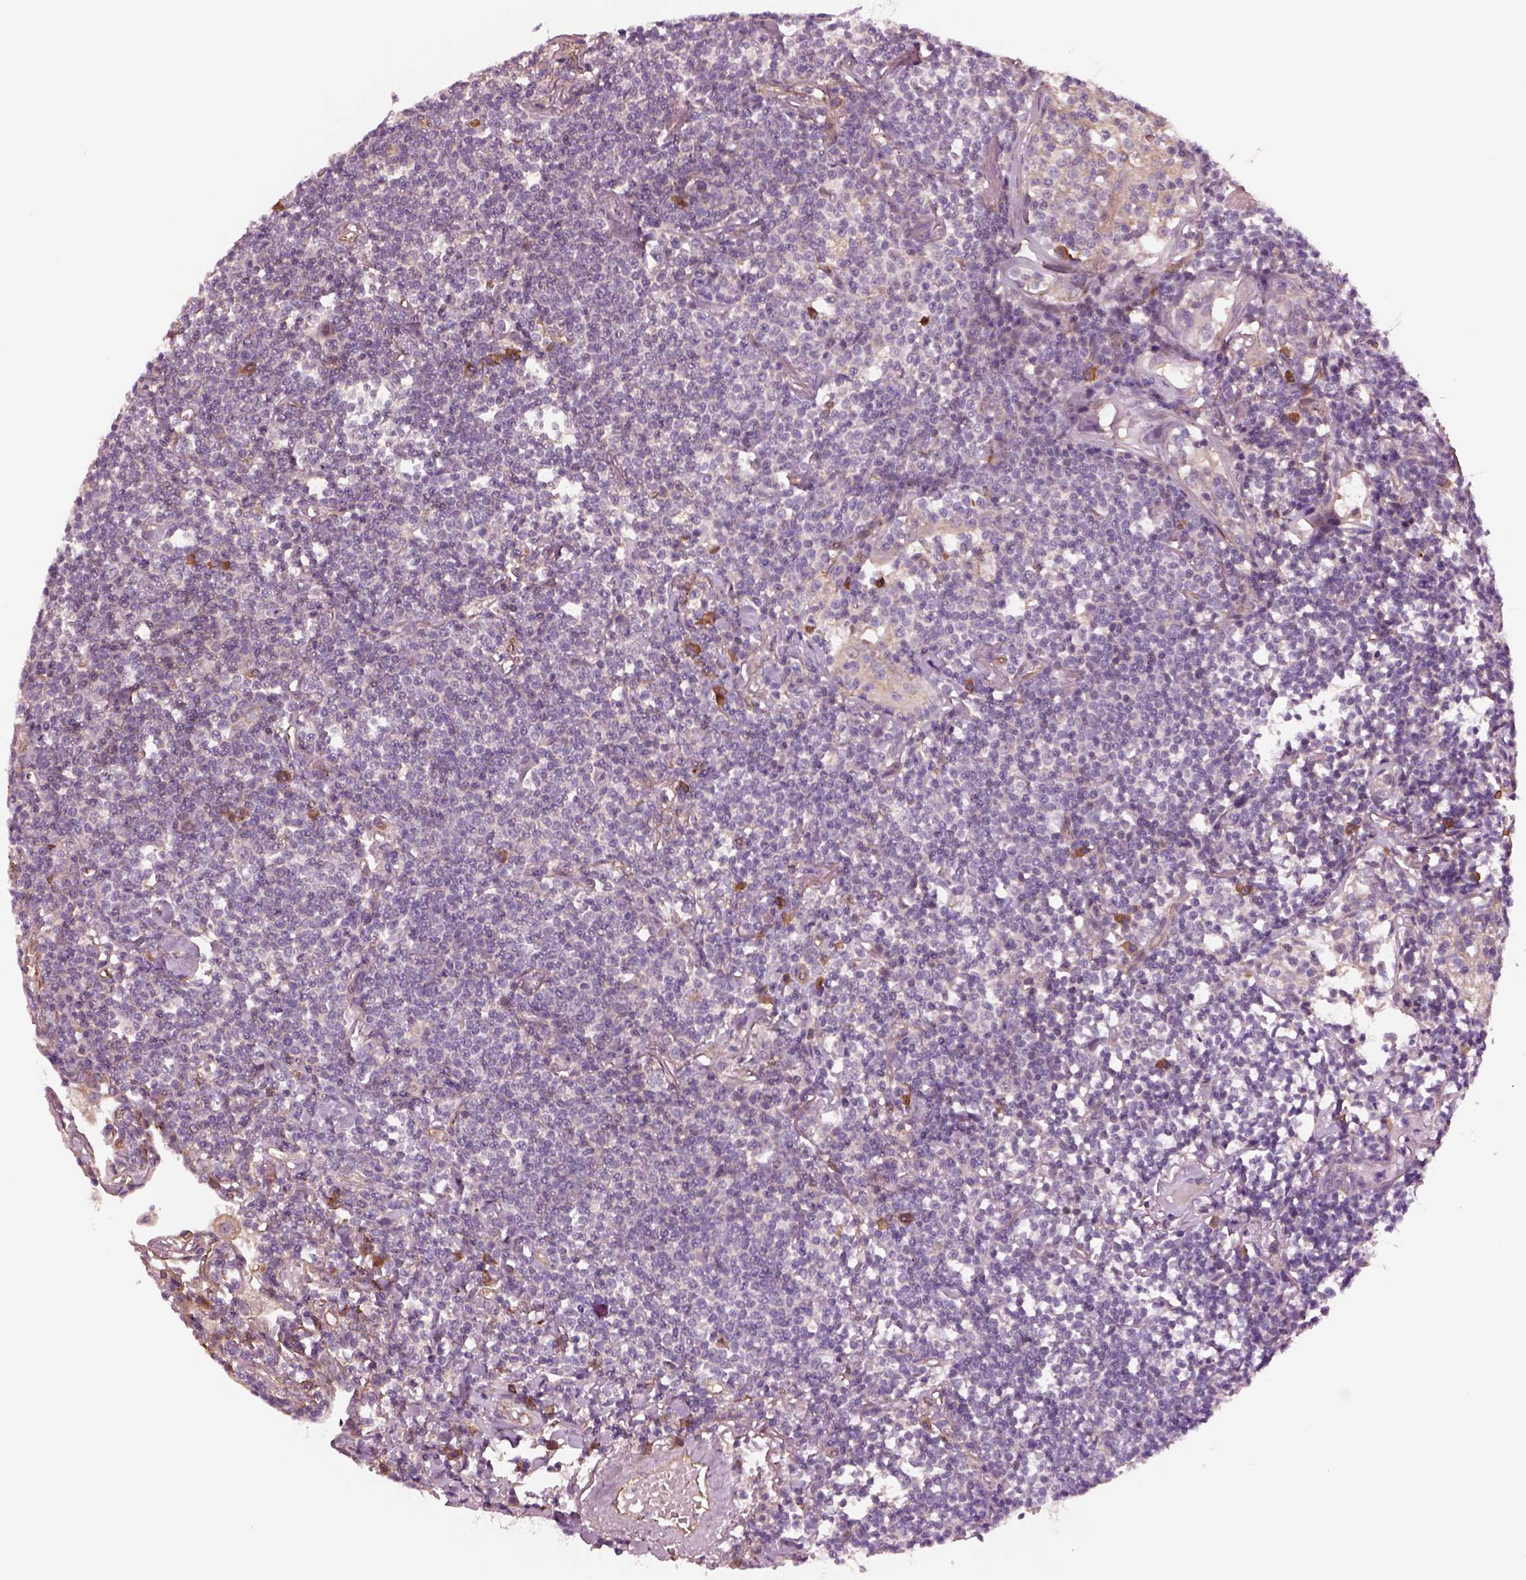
{"staining": {"intensity": "negative", "quantity": "none", "location": "none"}, "tissue": "lymphoma", "cell_type": "Tumor cells", "image_type": "cancer", "snomed": [{"axis": "morphology", "description": "Malignant lymphoma, non-Hodgkin's type, Low grade"}, {"axis": "topography", "description": "Lung"}], "caption": "The histopathology image shows no staining of tumor cells in lymphoma. The staining is performed using DAB brown chromogen with nuclei counter-stained in using hematoxylin.", "gene": "HTR1B", "patient": {"sex": "female", "age": 71}}